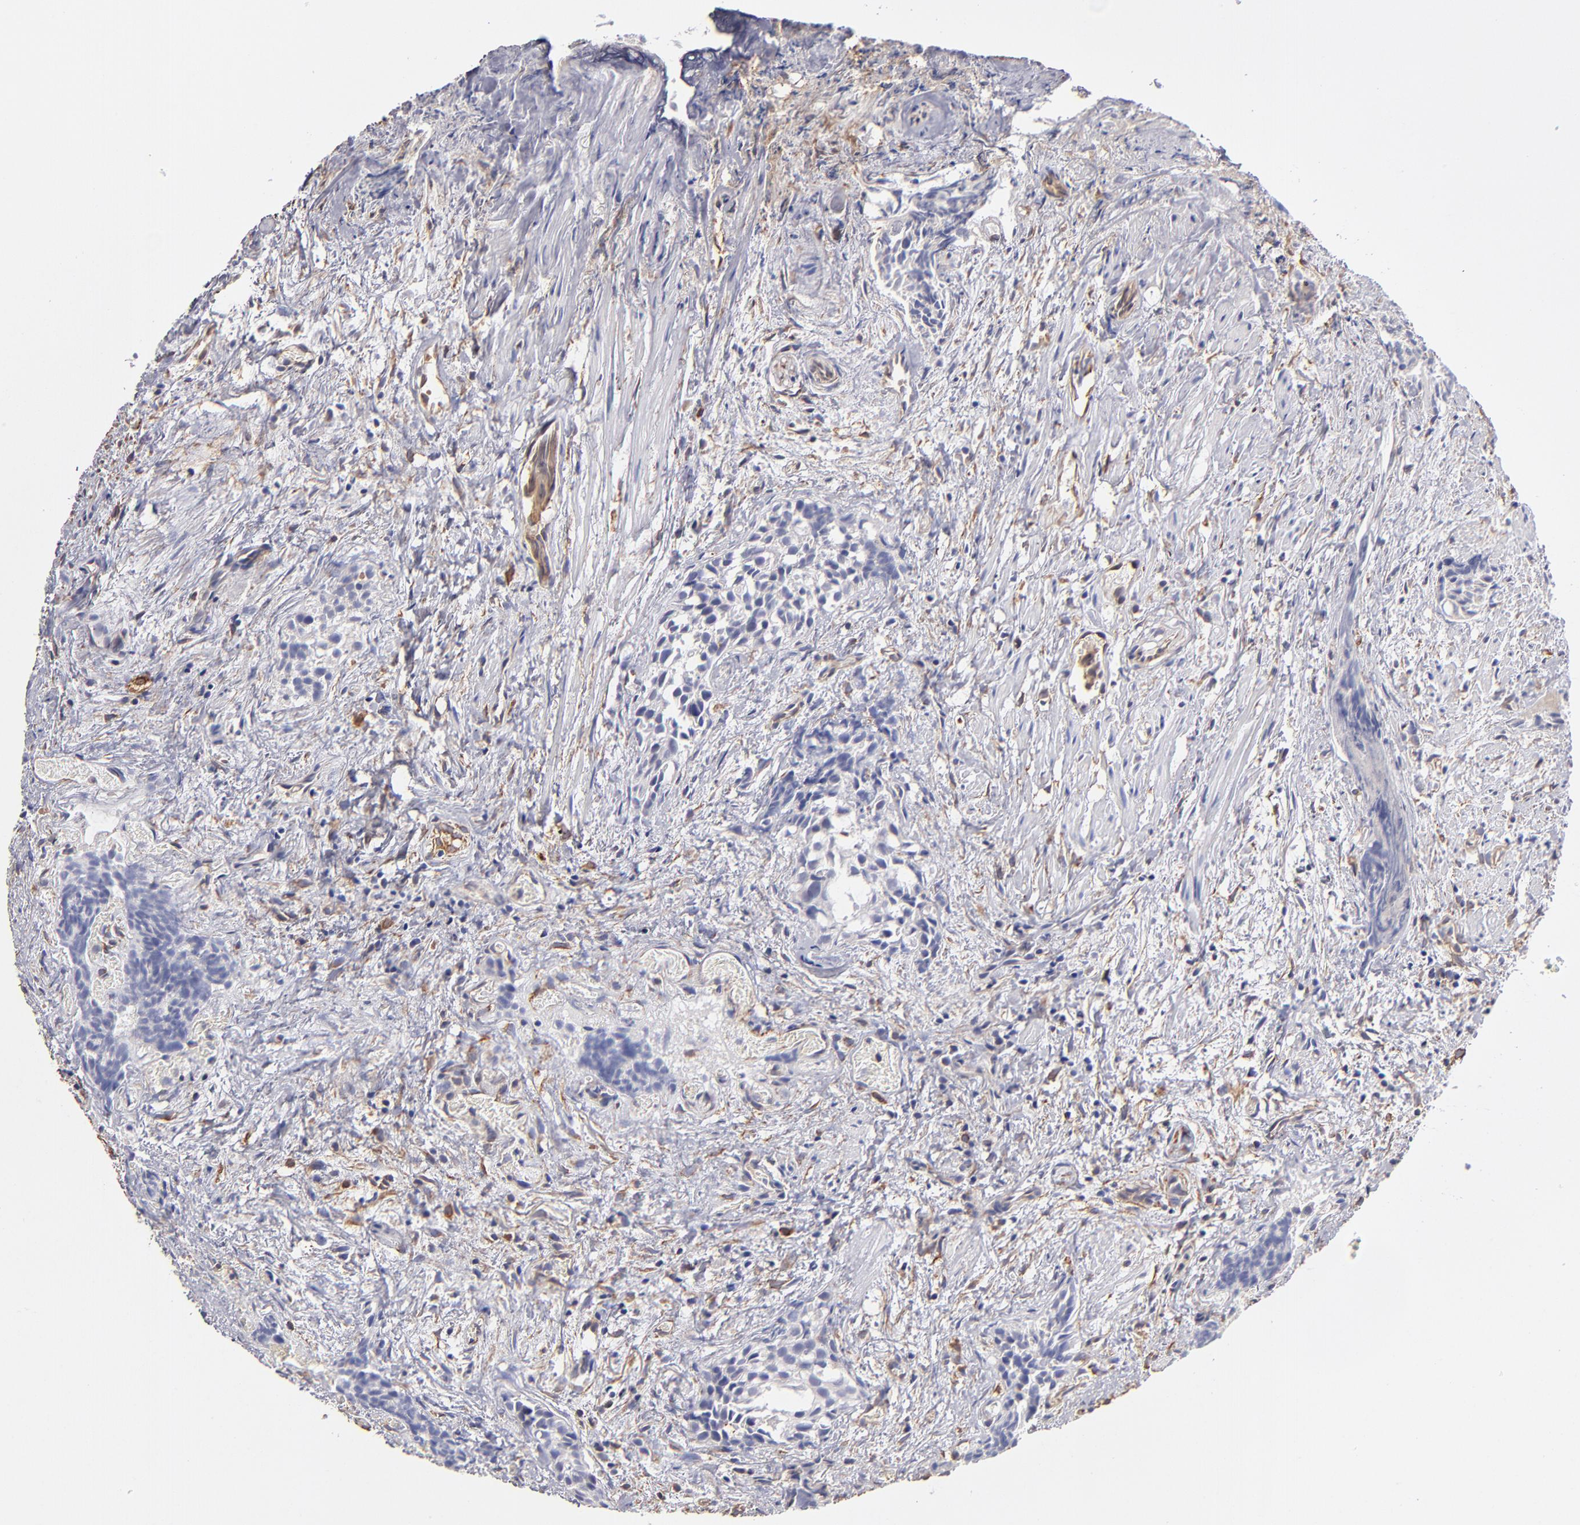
{"staining": {"intensity": "negative", "quantity": "none", "location": "none"}, "tissue": "urothelial cancer", "cell_type": "Tumor cells", "image_type": "cancer", "snomed": [{"axis": "morphology", "description": "Urothelial carcinoma, High grade"}, {"axis": "topography", "description": "Urinary bladder"}], "caption": "This is an IHC photomicrograph of human urothelial carcinoma (high-grade). There is no staining in tumor cells.", "gene": "ABCC1", "patient": {"sex": "female", "age": 78}}